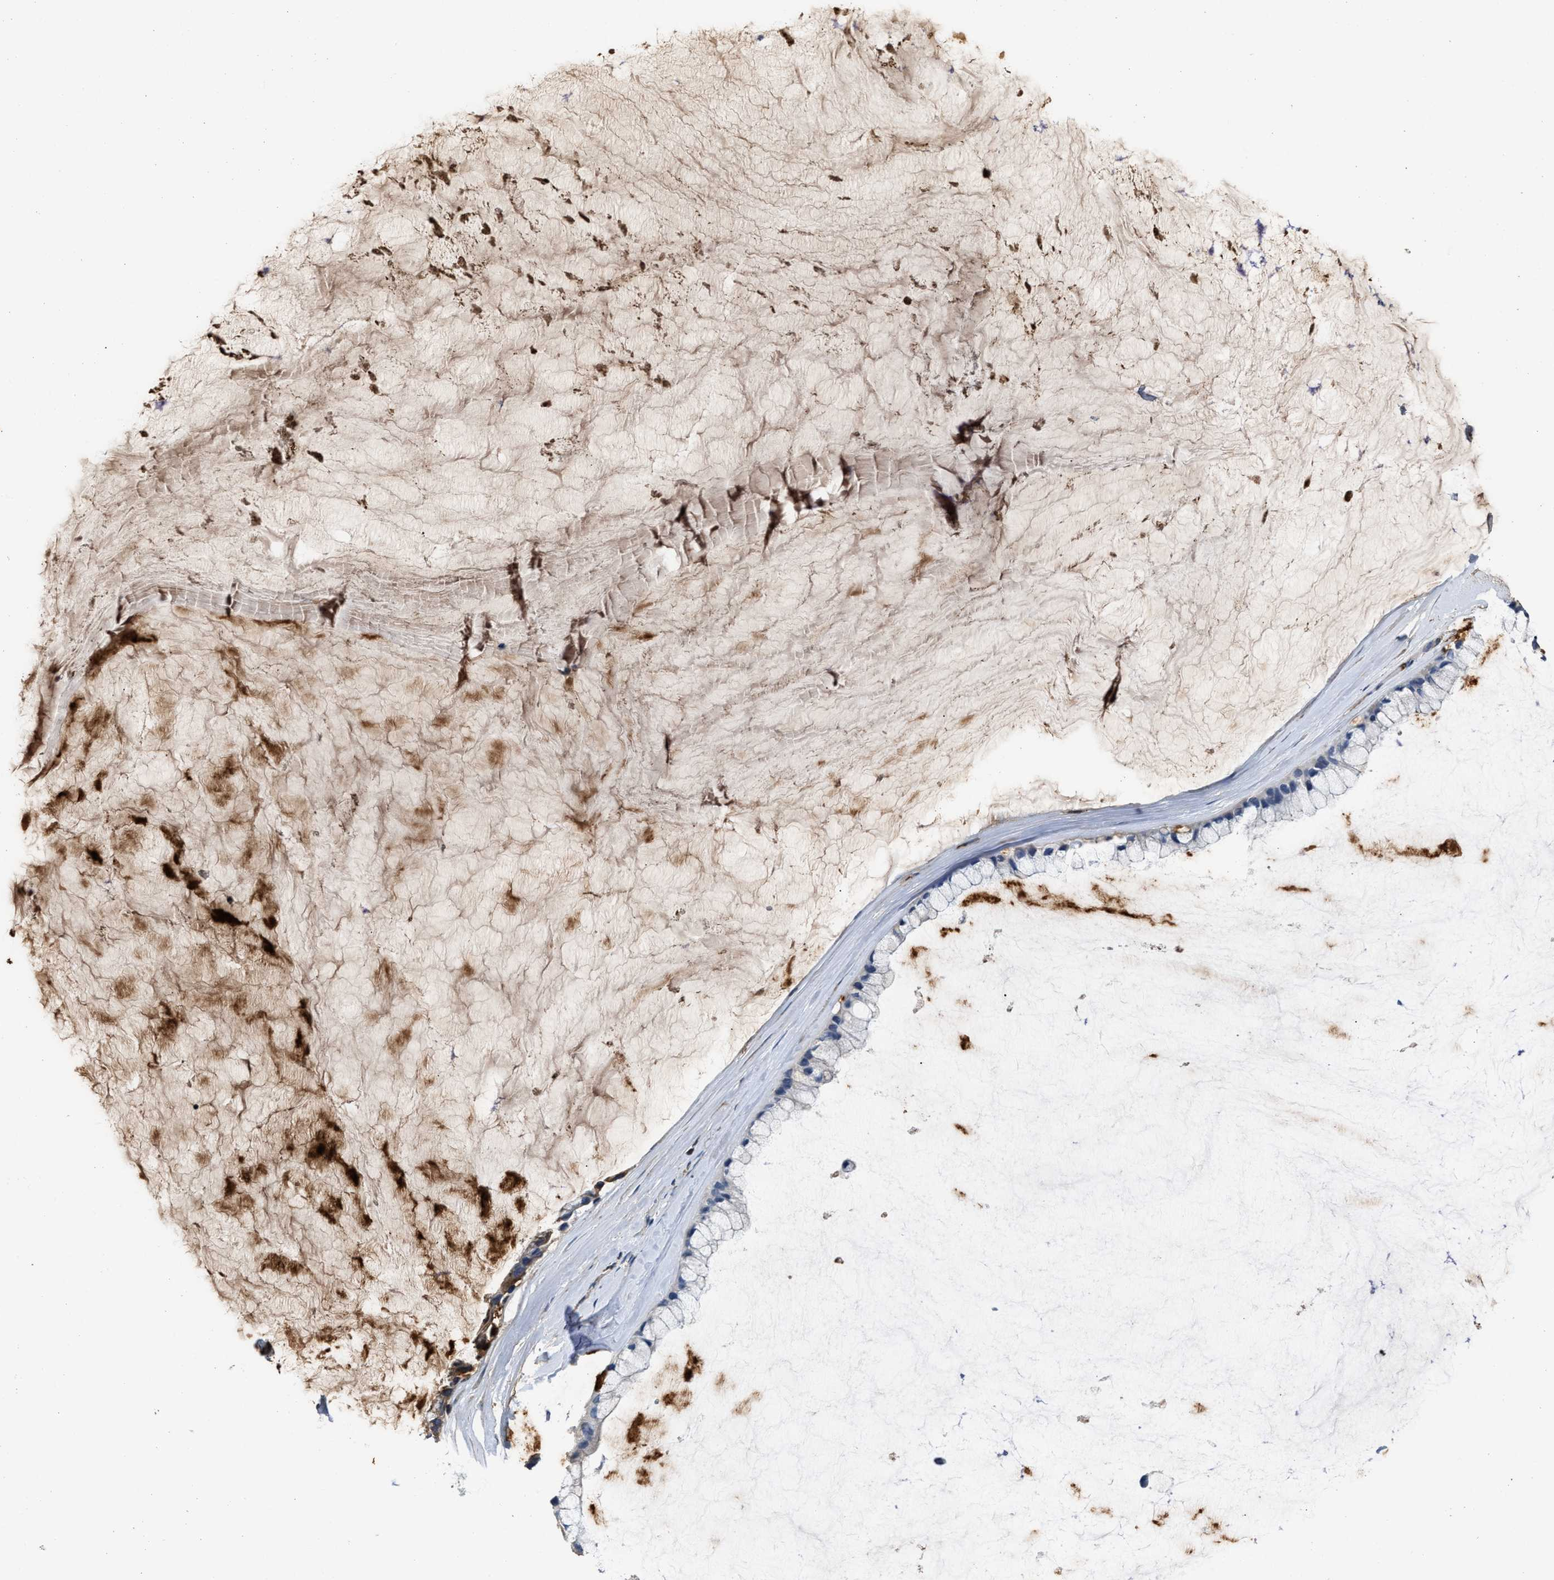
{"staining": {"intensity": "negative", "quantity": "none", "location": "none"}, "tissue": "ovarian cancer", "cell_type": "Tumor cells", "image_type": "cancer", "snomed": [{"axis": "morphology", "description": "Cystadenocarcinoma, mucinous, NOS"}, {"axis": "topography", "description": "Ovary"}], "caption": "Histopathology image shows no significant protein positivity in tumor cells of ovarian mucinous cystadenocarcinoma.", "gene": "C3", "patient": {"sex": "female", "age": 39}}